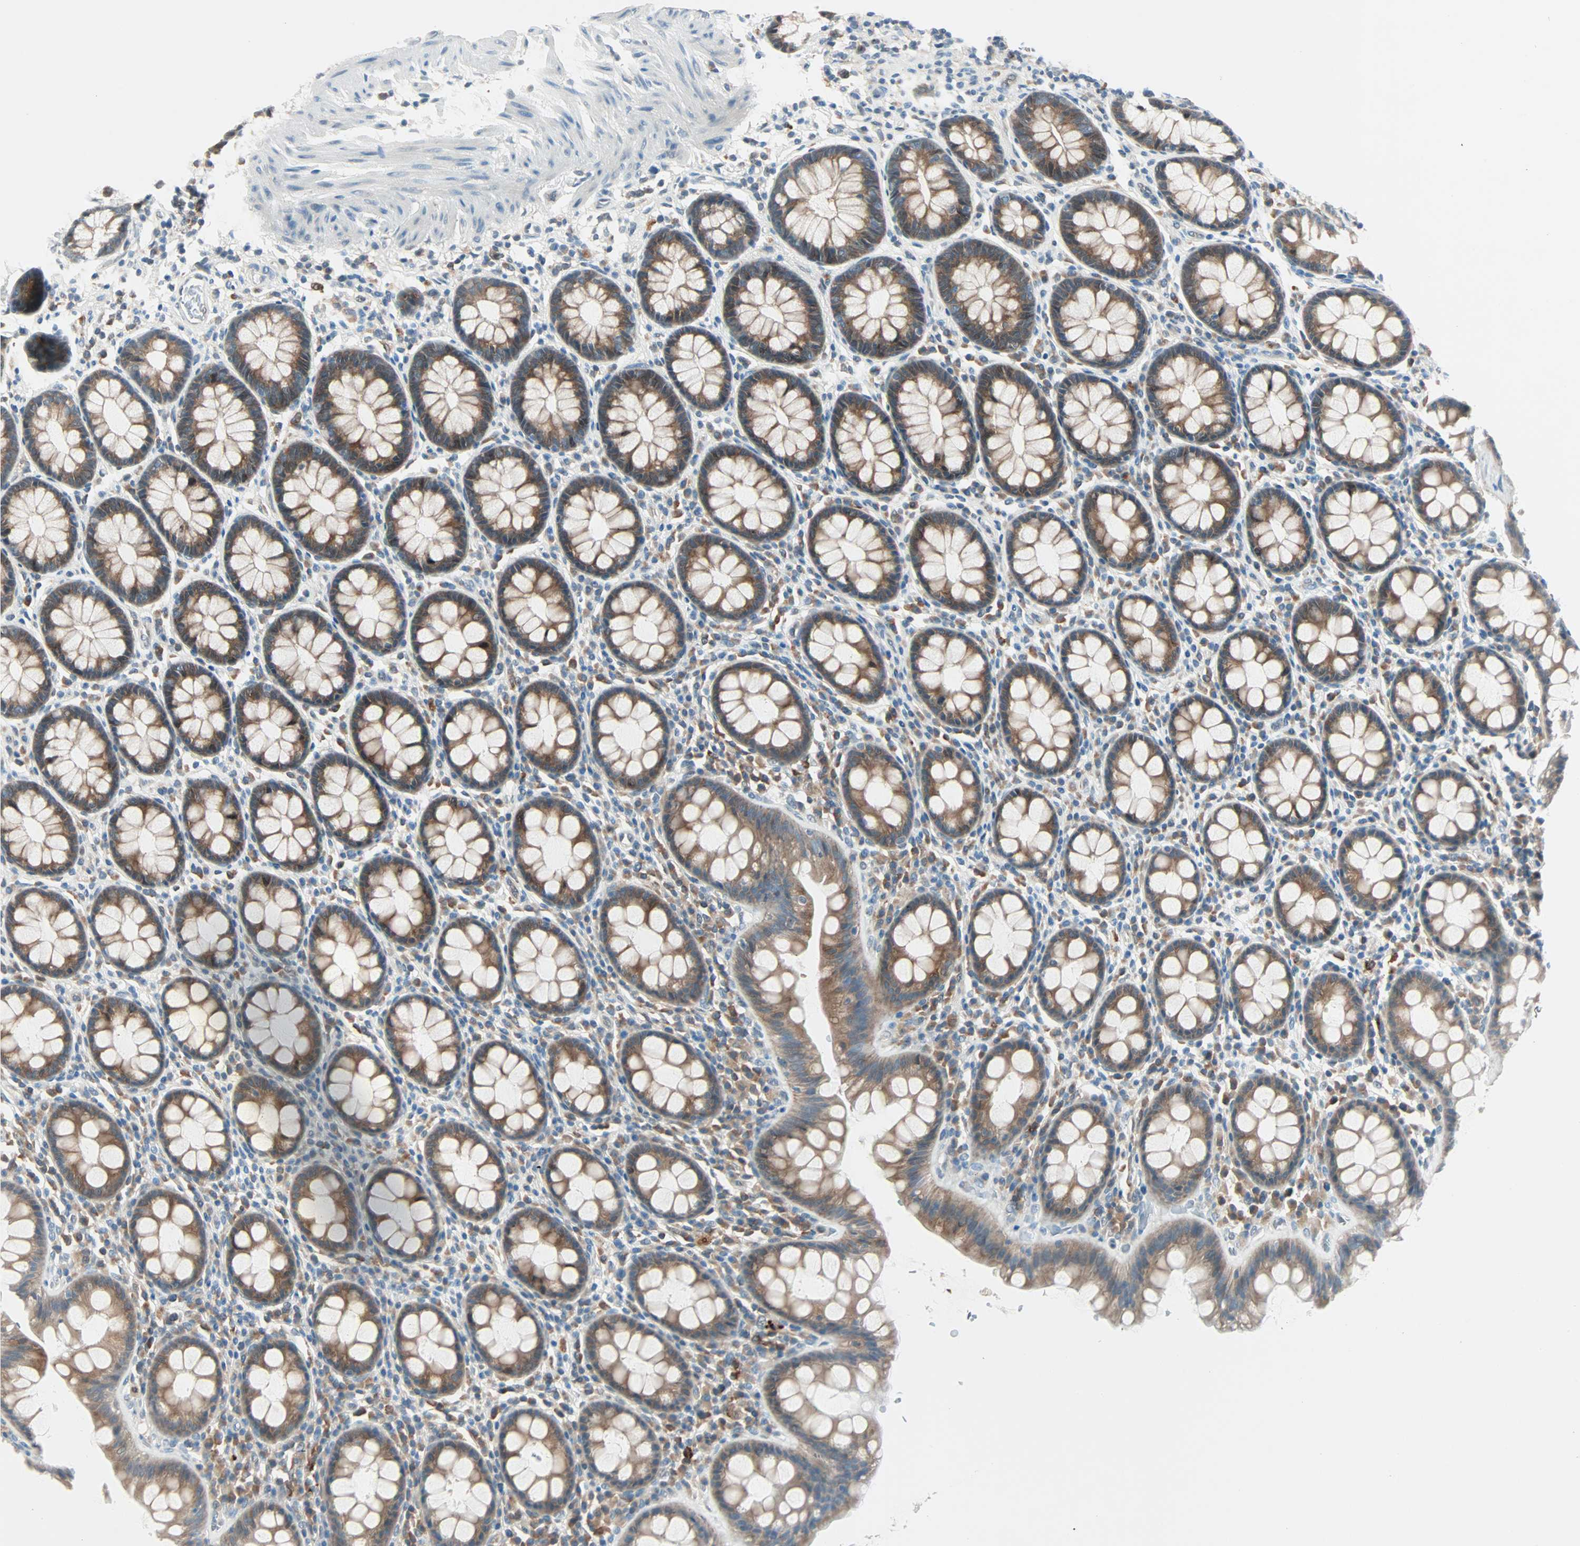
{"staining": {"intensity": "moderate", "quantity": ">75%", "location": "cytoplasmic/membranous"}, "tissue": "rectum", "cell_type": "Glandular cells", "image_type": "normal", "snomed": [{"axis": "morphology", "description": "Normal tissue, NOS"}, {"axis": "topography", "description": "Rectum"}], "caption": "Glandular cells demonstrate medium levels of moderate cytoplasmic/membranous expression in about >75% of cells in benign human rectum. The staining is performed using DAB brown chromogen to label protein expression. The nuclei are counter-stained blue using hematoxylin.", "gene": "SMIM8", "patient": {"sex": "male", "age": 92}}